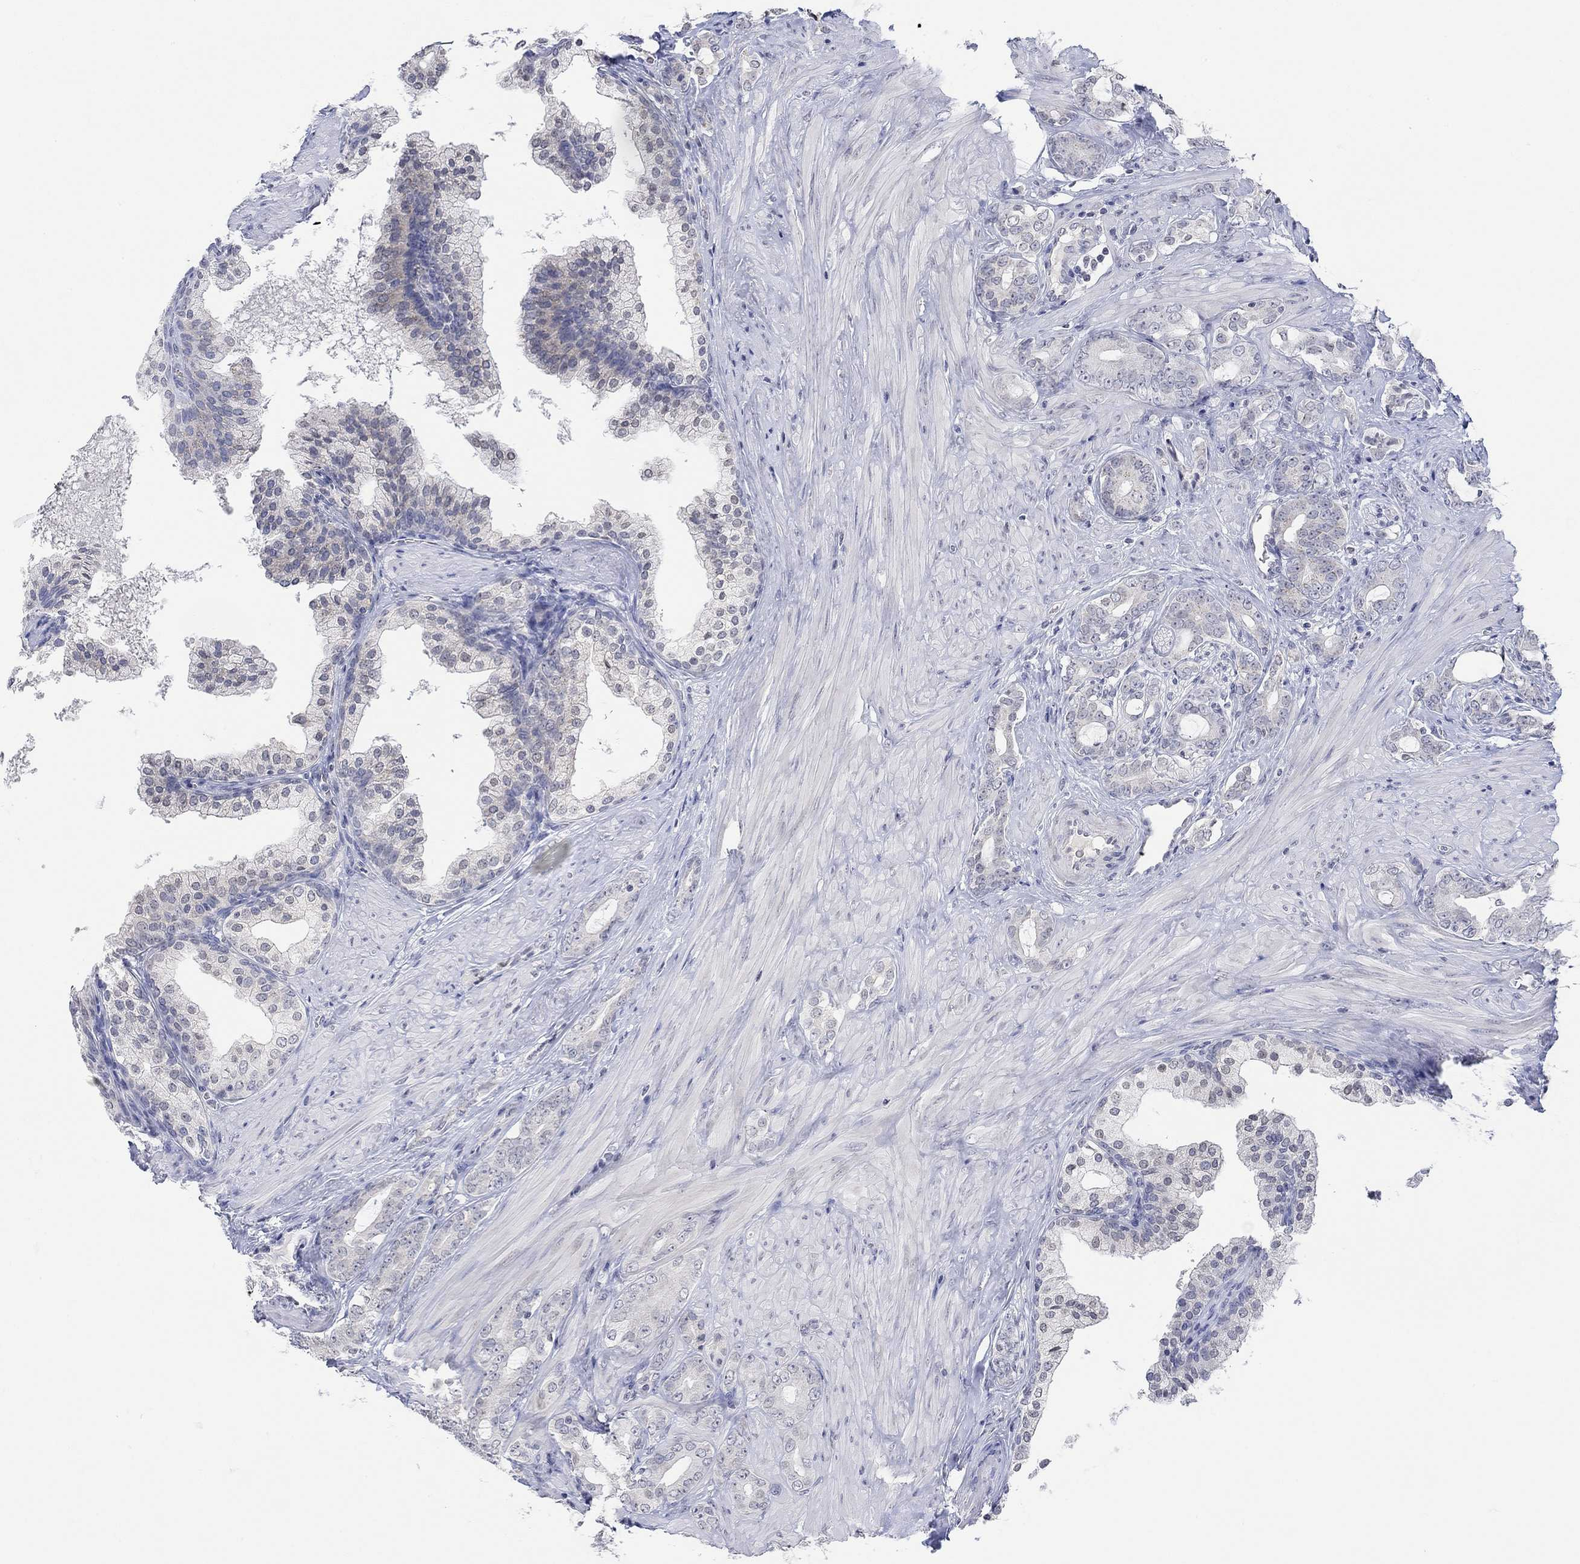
{"staining": {"intensity": "negative", "quantity": "none", "location": "none"}, "tissue": "prostate cancer", "cell_type": "Tumor cells", "image_type": "cancer", "snomed": [{"axis": "morphology", "description": "Adenocarcinoma, NOS"}, {"axis": "topography", "description": "Prostate"}], "caption": "A high-resolution micrograph shows IHC staining of prostate cancer, which demonstrates no significant positivity in tumor cells.", "gene": "TMEM255A", "patient": {"sex": "male", "age": 55}}